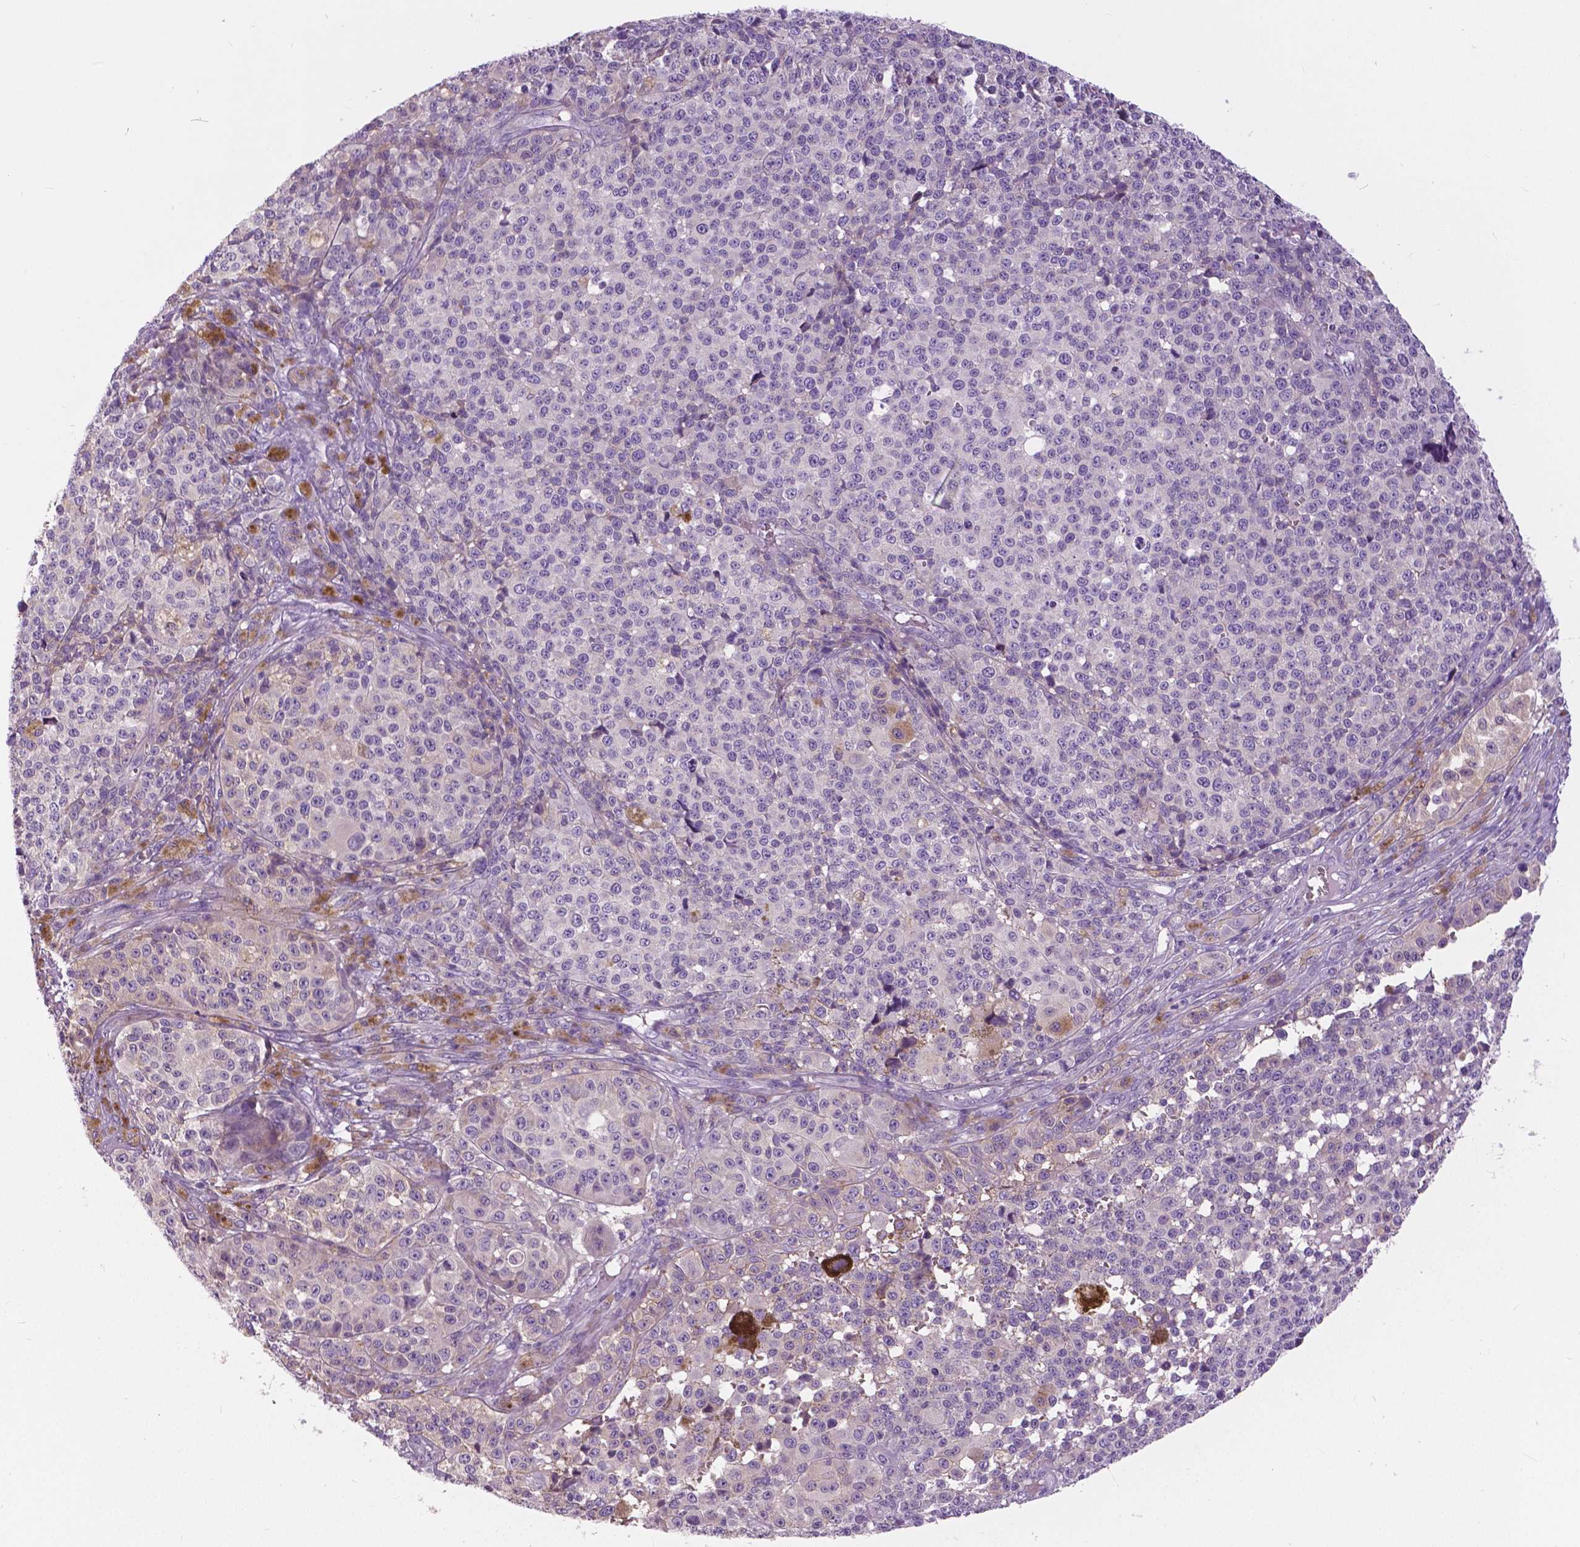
{"staining": {"intensity": "negative", "quantity": "none", "location": "none"}, "tissue": "melanoma", "cell_type": "Tumor cells", "image_type": "cancer", "snomed": [{"axis": "morphology", "description": "Malignant melanoma, NOS"}, {"axis": "topography", "description": "Skin"}], "caption": "Malignant melanoma was stained to show a protein in brown. There is no significant positivity in tumor cells. The staining was performed using DAB (3,3'-diaminobenzidine) to visualize the protein expression in brown, while the nuclei were stained in blue with hematoxylin (Magnification: 20x).", "gene": "SERPINI1", "patient": {"sex": "female", "age": 58}}